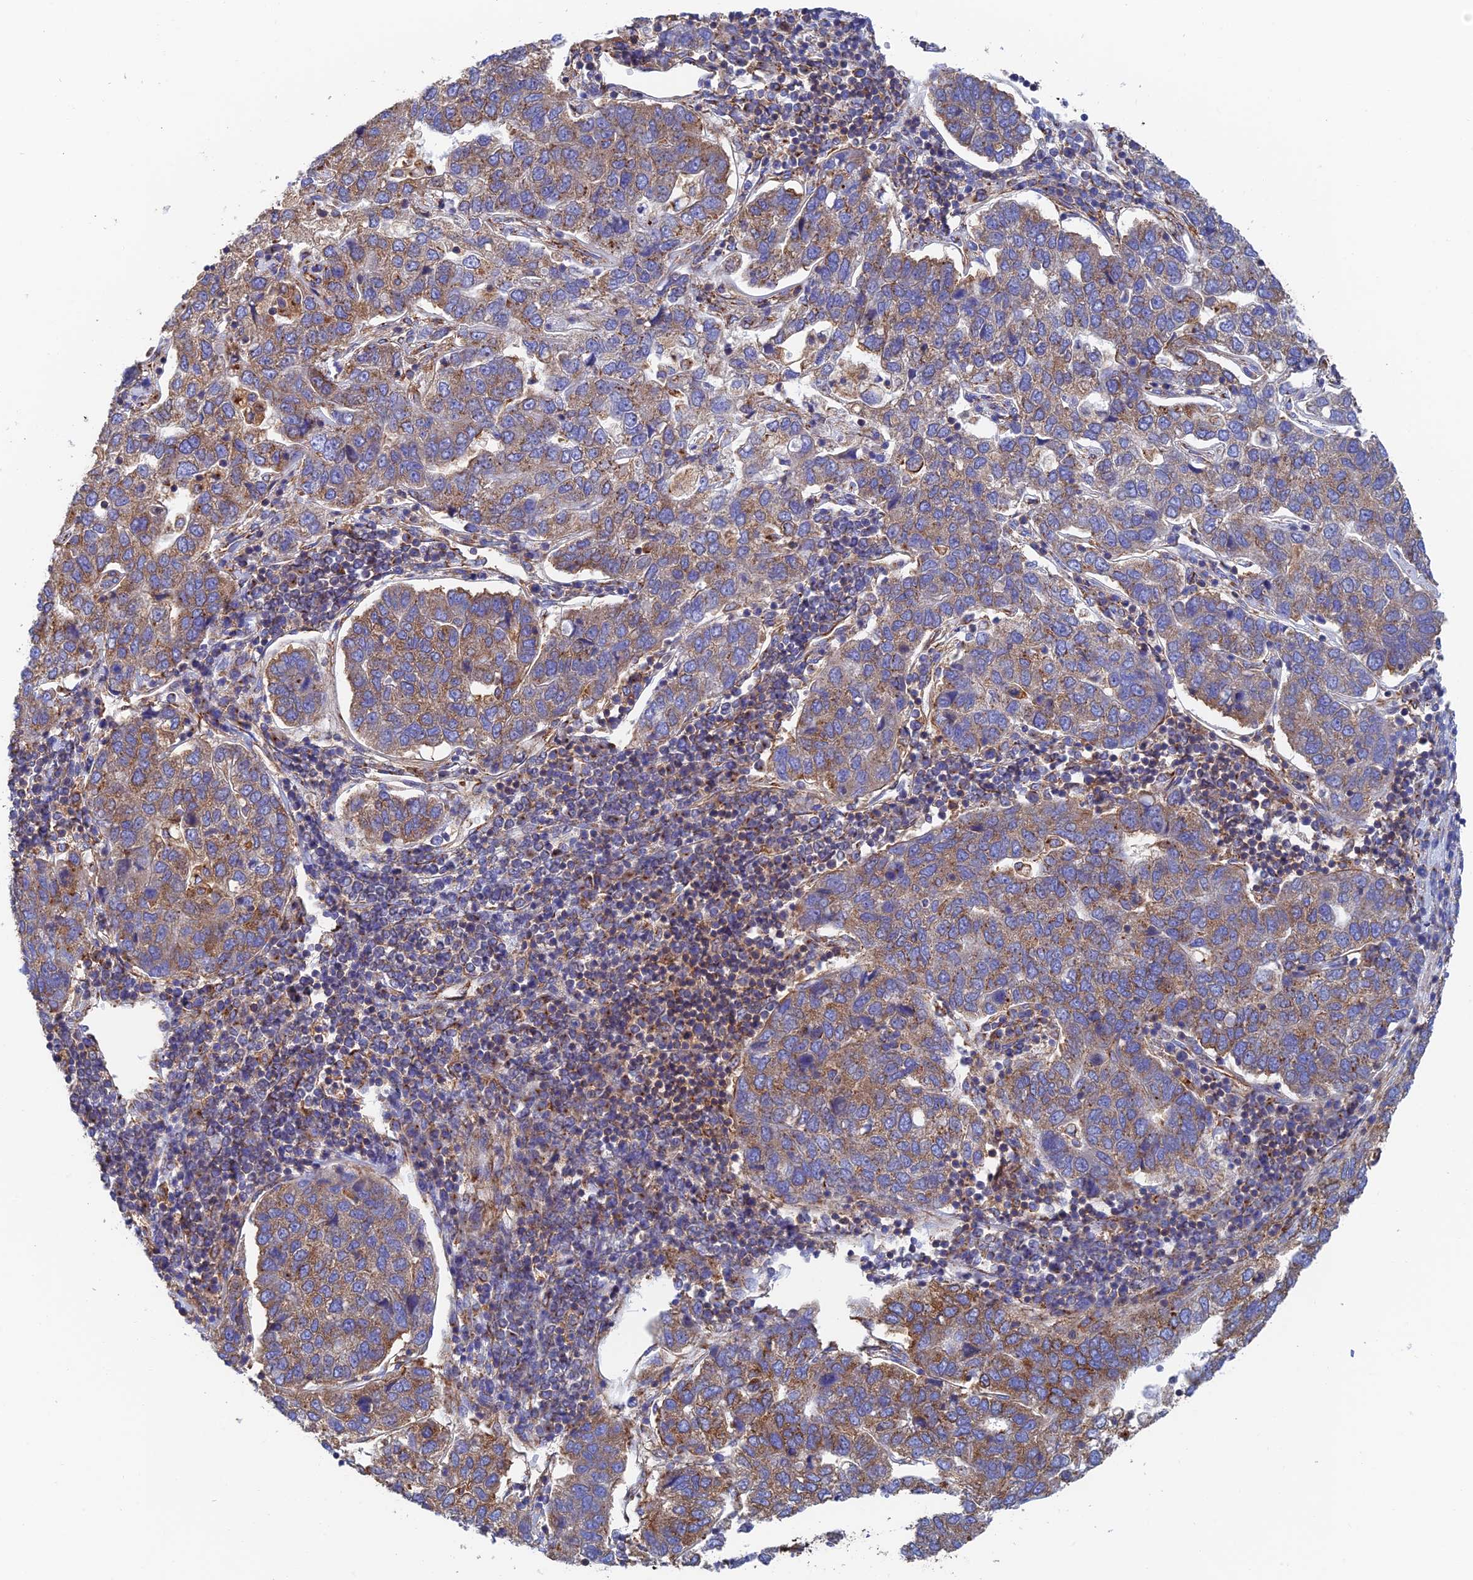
{"staining": {"intensity": "moderate", "quantity": ">75%", "location": "cytoplasmic/membranous"}, "tissue": "pancreatic cancer", "cell_type": "Tumor cells", "image_type": "cancer", "snomed": [{"axis": "morphology", "description": "Adenocarcinoma, NOS"}, {"axis": "topography", "description": "Pancreas"}], "caption": "Moderate cytoplasmic/membranous staining is seen in approximately >75% of tumor cells in pancreatic cancer (adenocarcinoma).", "gene": "DCTN2", "patient": {"sex": "female", "age": 61}}